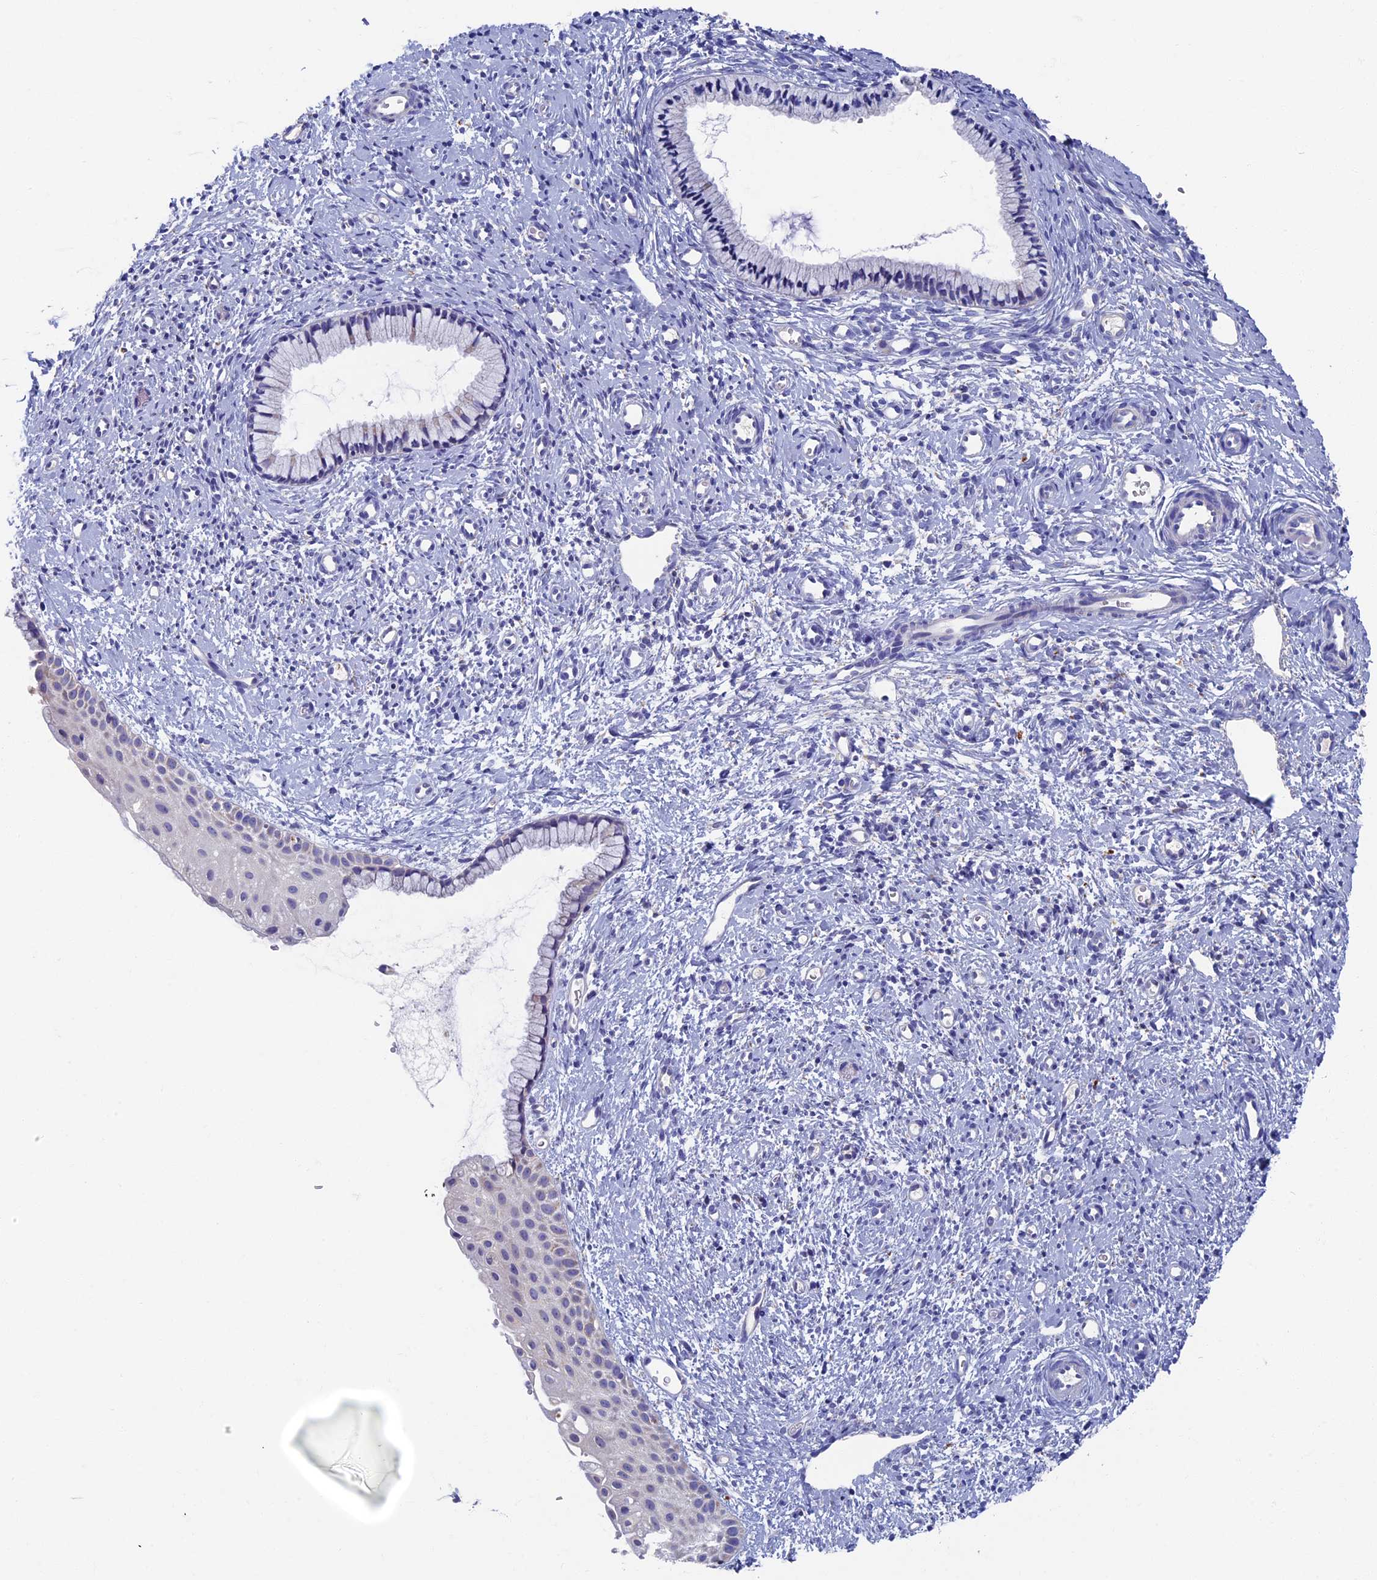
{"staining": {"intensity": "negative", "quantity": "none", "location": "none"}, "tissue": "cervix", "cell_type": "Glandular cells", "image_type": "normal", "snomed": [{"axis": "morphology", "description": "Normal tissue, NOS"}, {"axis": "topography", "description": "Cervix"}], "caption": "Human cervix stained for a protein using IHC shows no staining in glandular cells.", "gene": "OAT", "patient": {"sex": "female", "age": 57}}